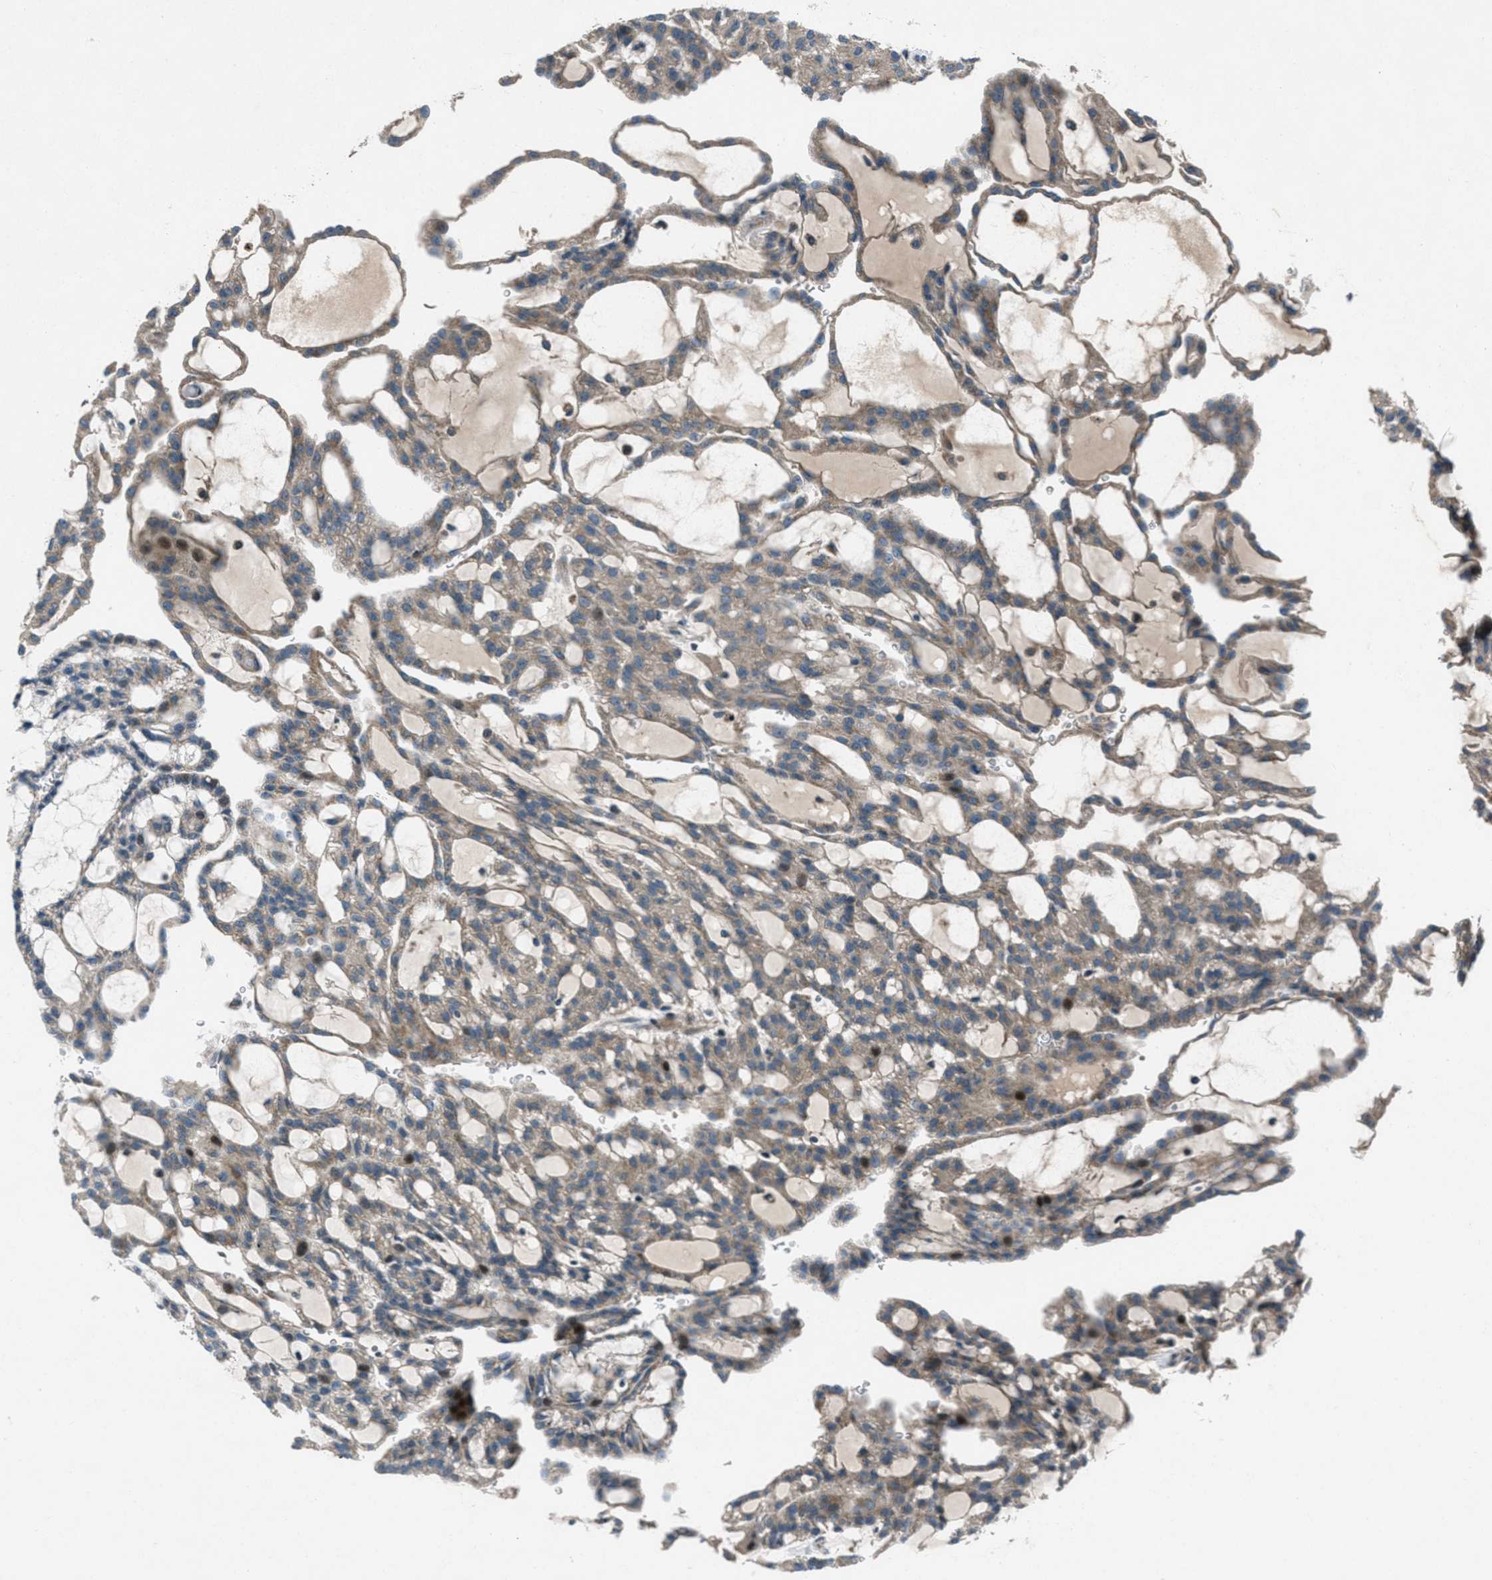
{"staining": {"intensity": "weak", "quantity": ">75%", "location": "cytoplasmic/membranous,nuclear"}, "tissue": "renal cancer", "cell_type": "Tumor cells", "image_type": "cancer", "snomed": [{"axis": "morphology", "description": "Adenocarcinoma, NOS"}, {"axis": "topography", "description": "Kidney"}], "caption": "Tumor cells show weak cytoplasmic/membranous and nuclear staining in approximately >75% of cells in renal cancer.", "gene": "CLEC2D", "patient": {"sex": "male", "age": 63}}